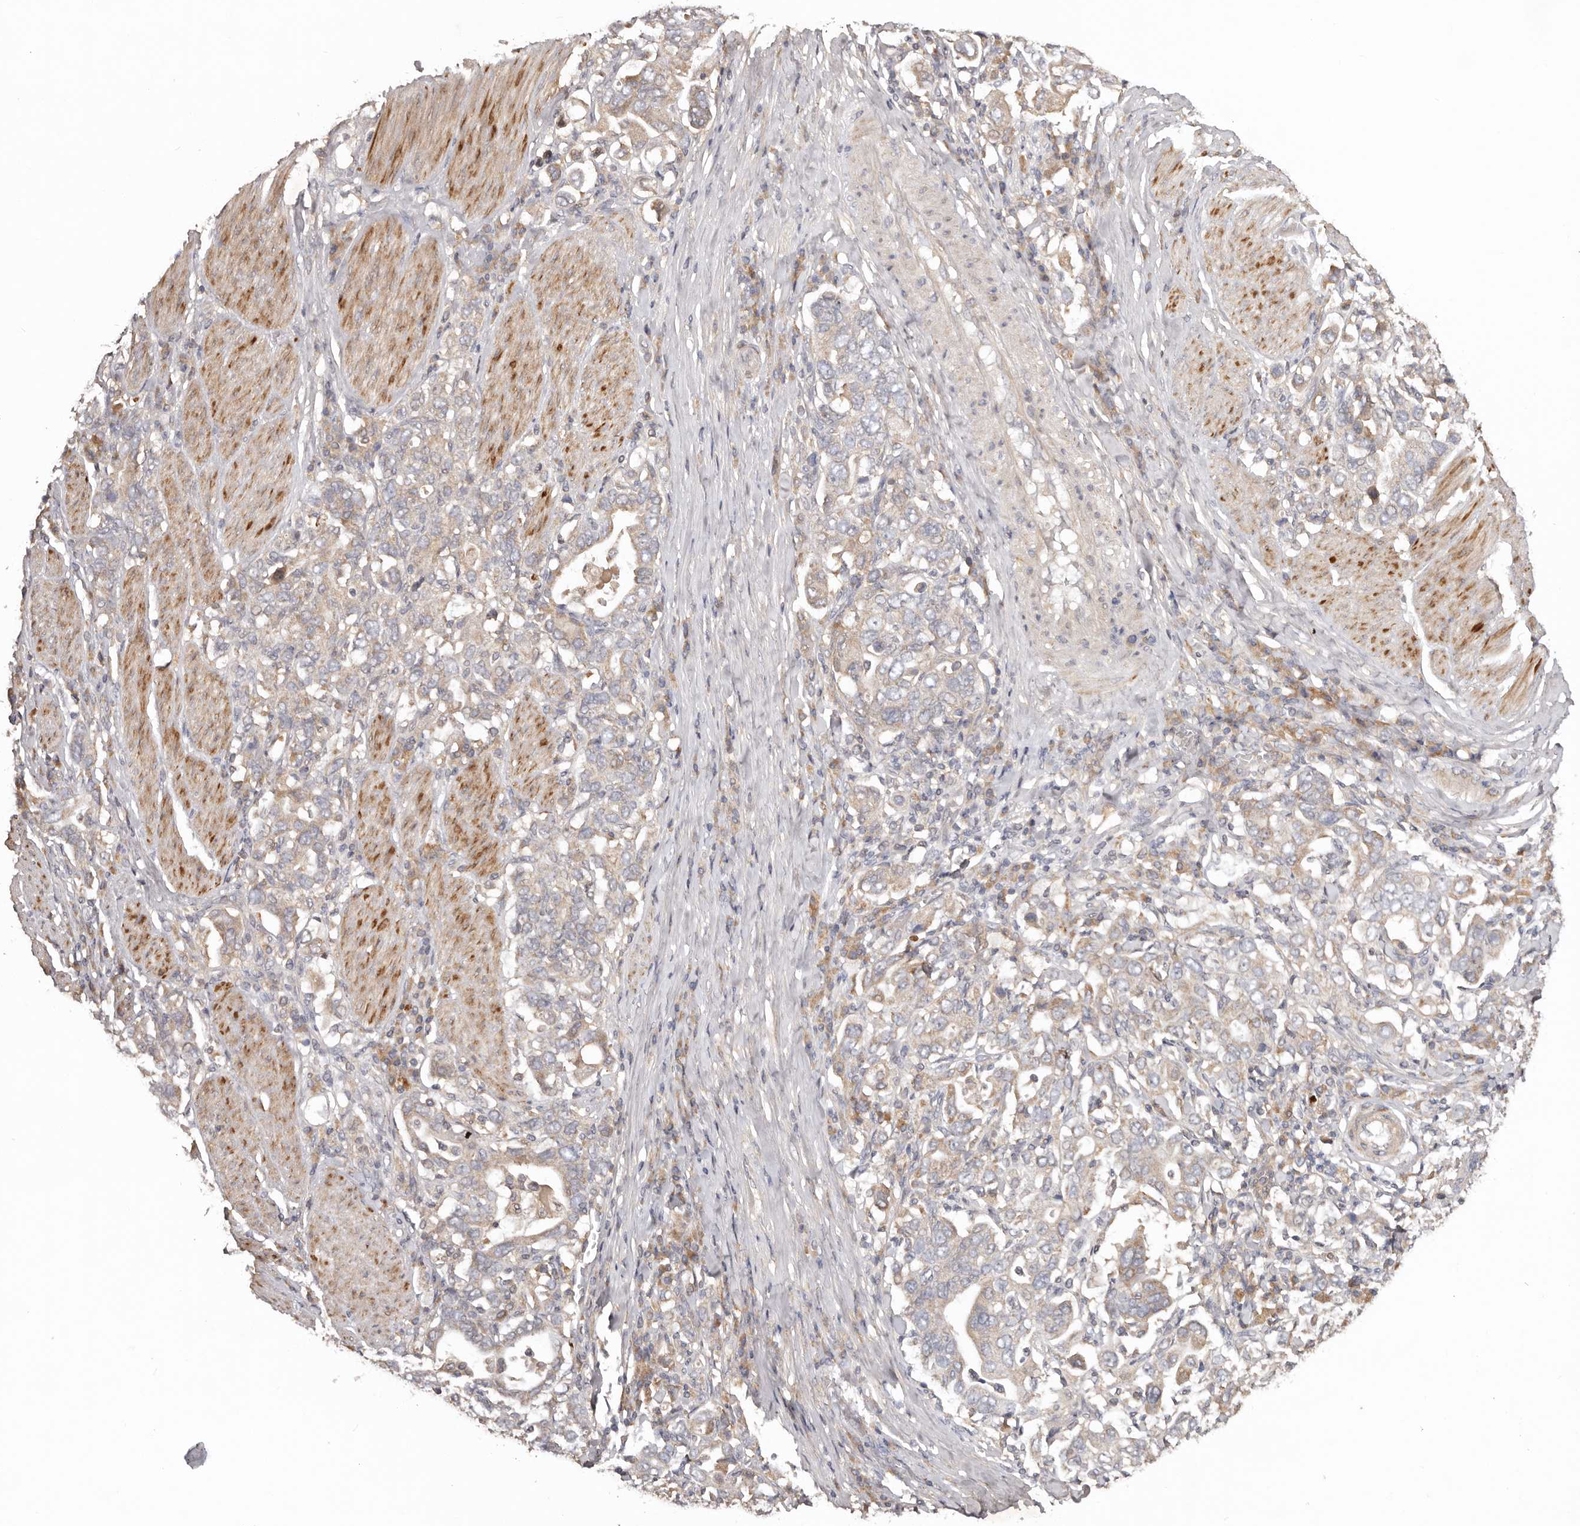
{"staining": {"intensity": "weak", "quantity": "<25%", "location": "cytoplasmic/membranous"}, "tissue": "stomach cancer", "cell_type": "Tumor cells", "image_type": "cancer", "snomed": [{"axis": "morphology", "description": "Adenocarcinoma, NOS"}, {"axis": "topography", "description": "Stomach, upper"}], "caption": "Immunohistochemistry image of neoplastic tissue: stomach adenocarcinoma stained with DAB demonstrates no significant protein staining in tumor cells. (DAB (3,3'-diaminobenzidine) immunohistochemistry with hematoxylin counter stain).", "gene": "PKIB", "patient": {"sex": "male", "age": 62}}